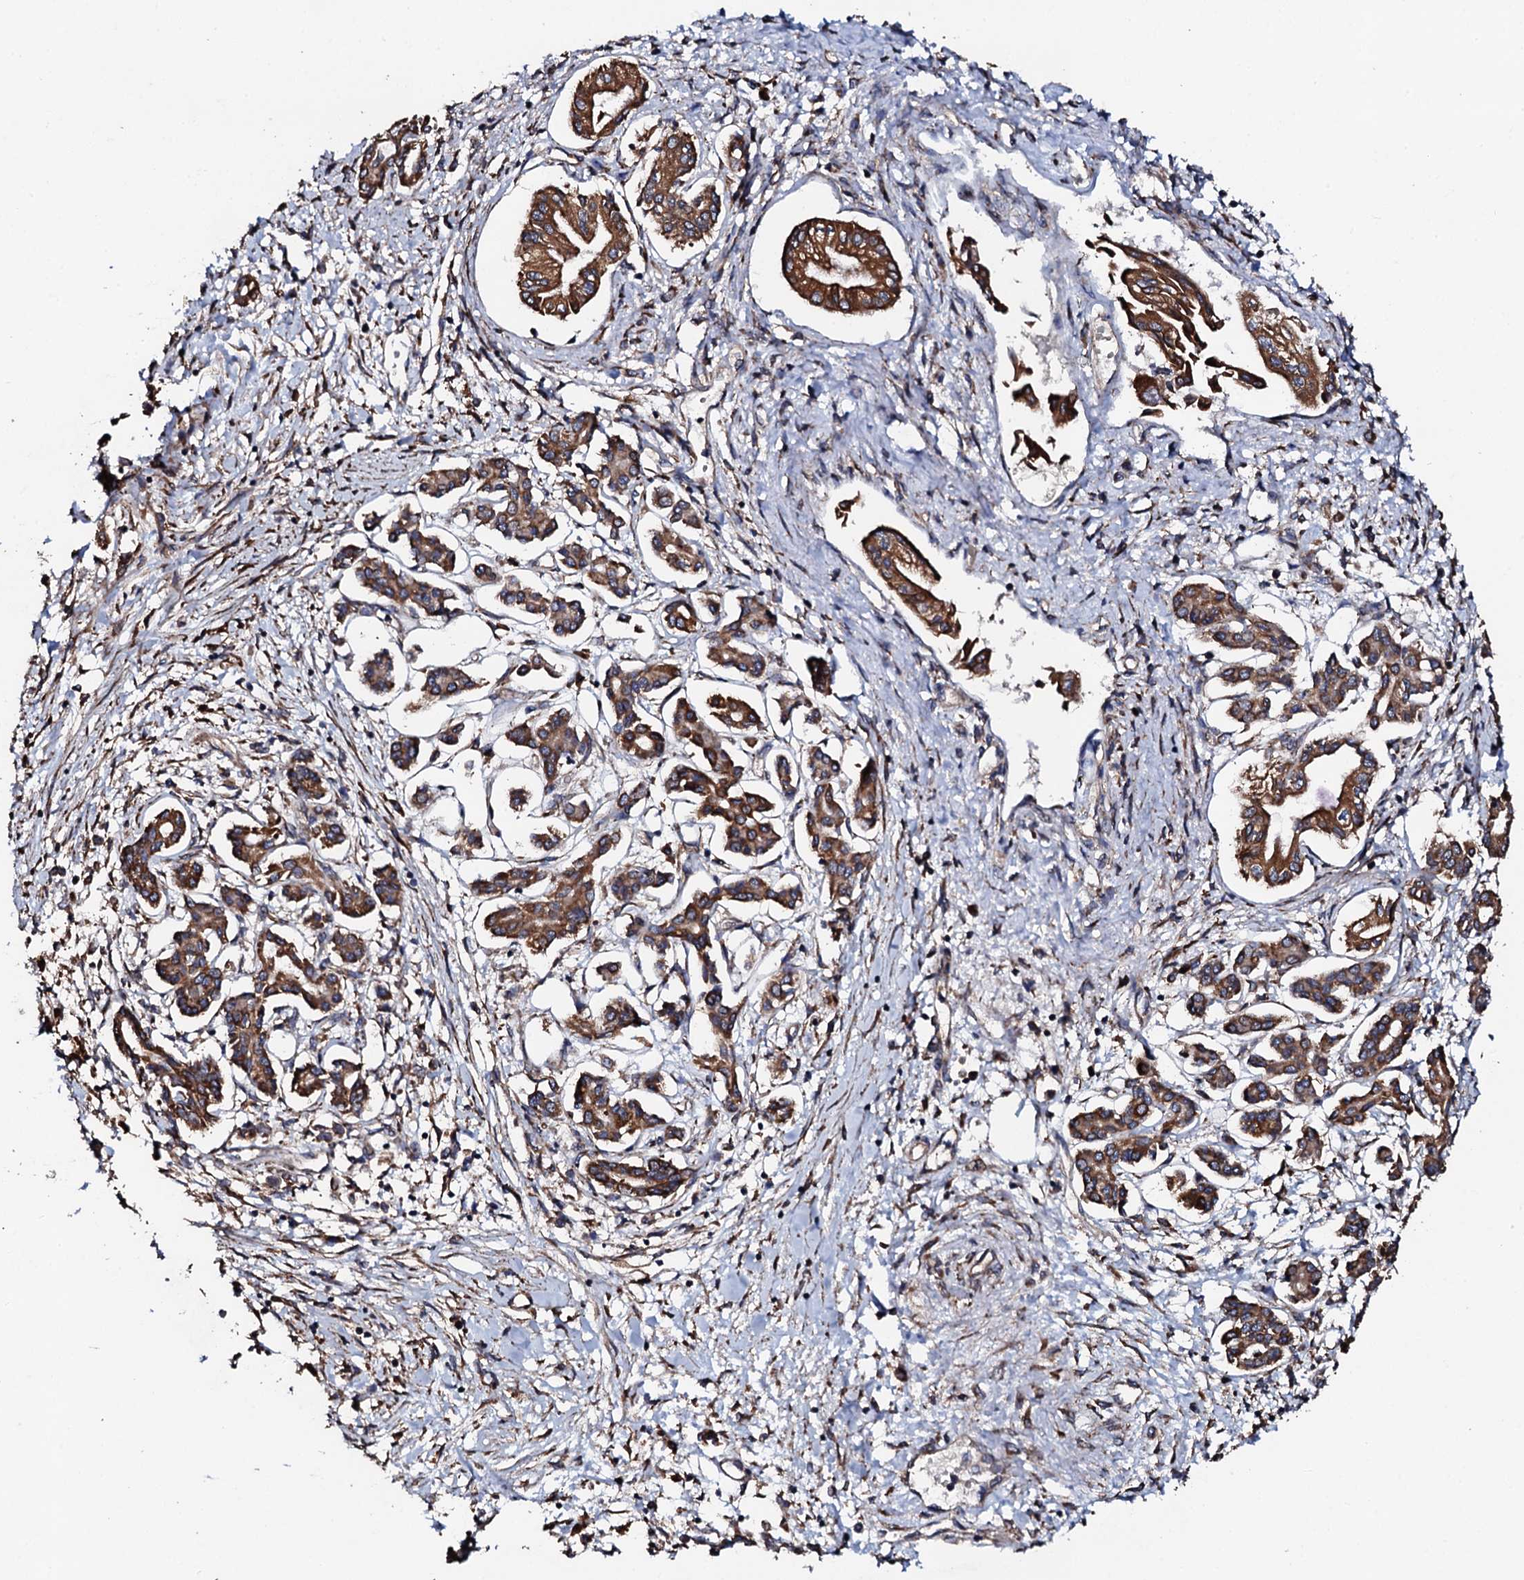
{"staining": {"intensity": "strong", "quantity": ">75%", "location": "cytoplasmic/membranous"}, "tissue": "pancreatic cancer", "cell_type": "Tumor cells", "image_type": "cancer", "snomed": [{"axis": "morphology", "description": "Adenocarcinoma, NOS"}, {"axis": "topography", "description": "Pancreas"}], "caption": "Brown immunohistochemical staining in adenocarcinoma (pancreatic) reveals strong cytoplasmic/membranous expression in about >75% of tumor cells.", "gene": "CKAP5", "patient": {"sex": "female", "age": 50}}